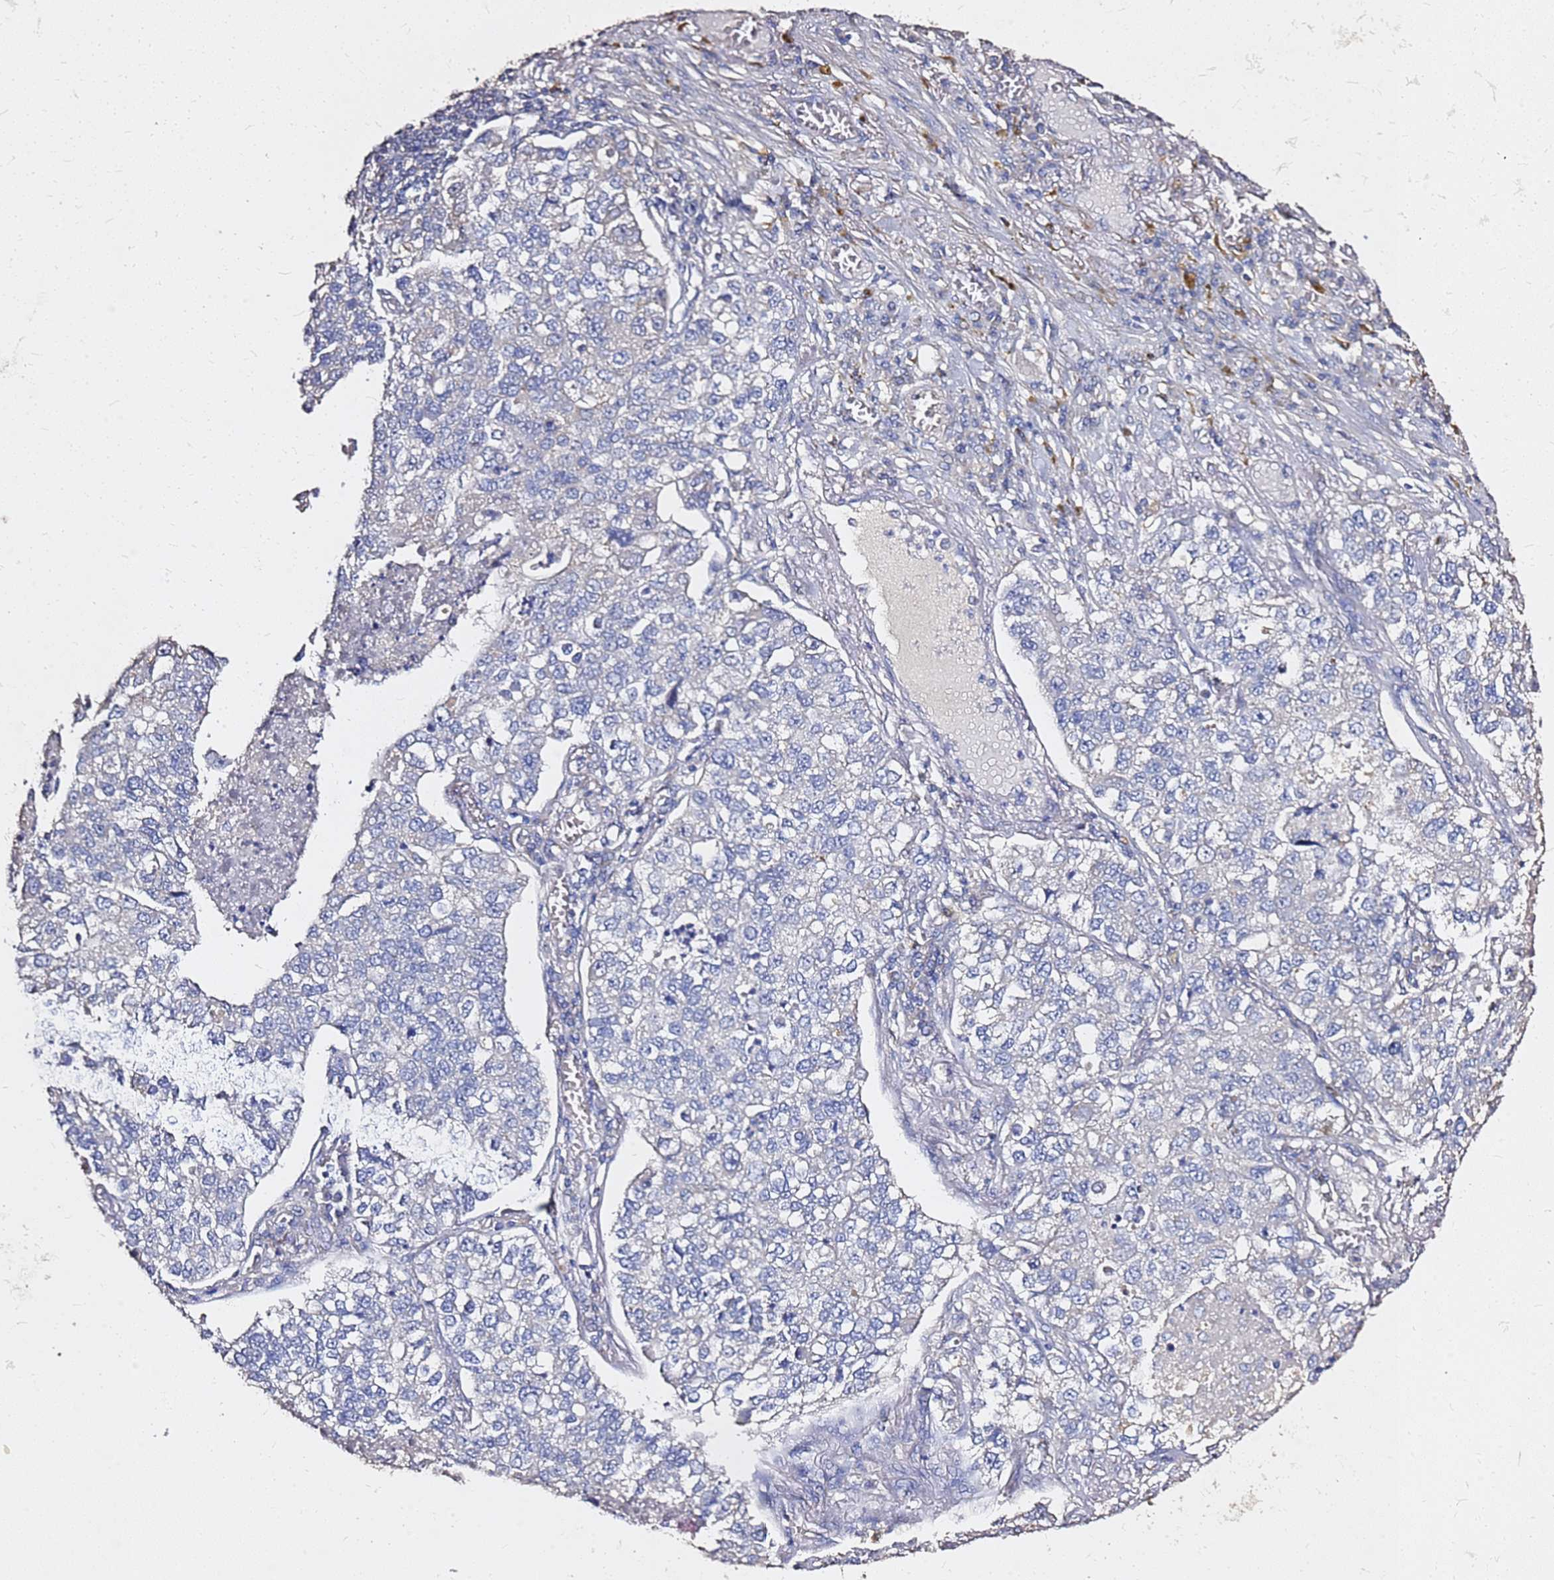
{"staining": {"intensity": "negative", "quantity": "none", "location": "none"}, "tissue": "lung cancer", "cell_type": "Tumor cells", "image_type": "cancer", "snomed": [{"axis": "morphology", "description": "Adenocarcinoma, NOS"}, {"axis": "topography", "description": "Lung"}], "caption": "Immunohistochemistry image of neoplastic tissue: human adenocarcinoma (lung) stained with DAB (3,3'-diaminobenzidine) displays no significant protein positivity in tumor cells. (Immunohistochemistry (ihc), brightfield microscopy, high magnification).", "gene": "EXD3", "patient": {"sex": "male", "age": 49}}